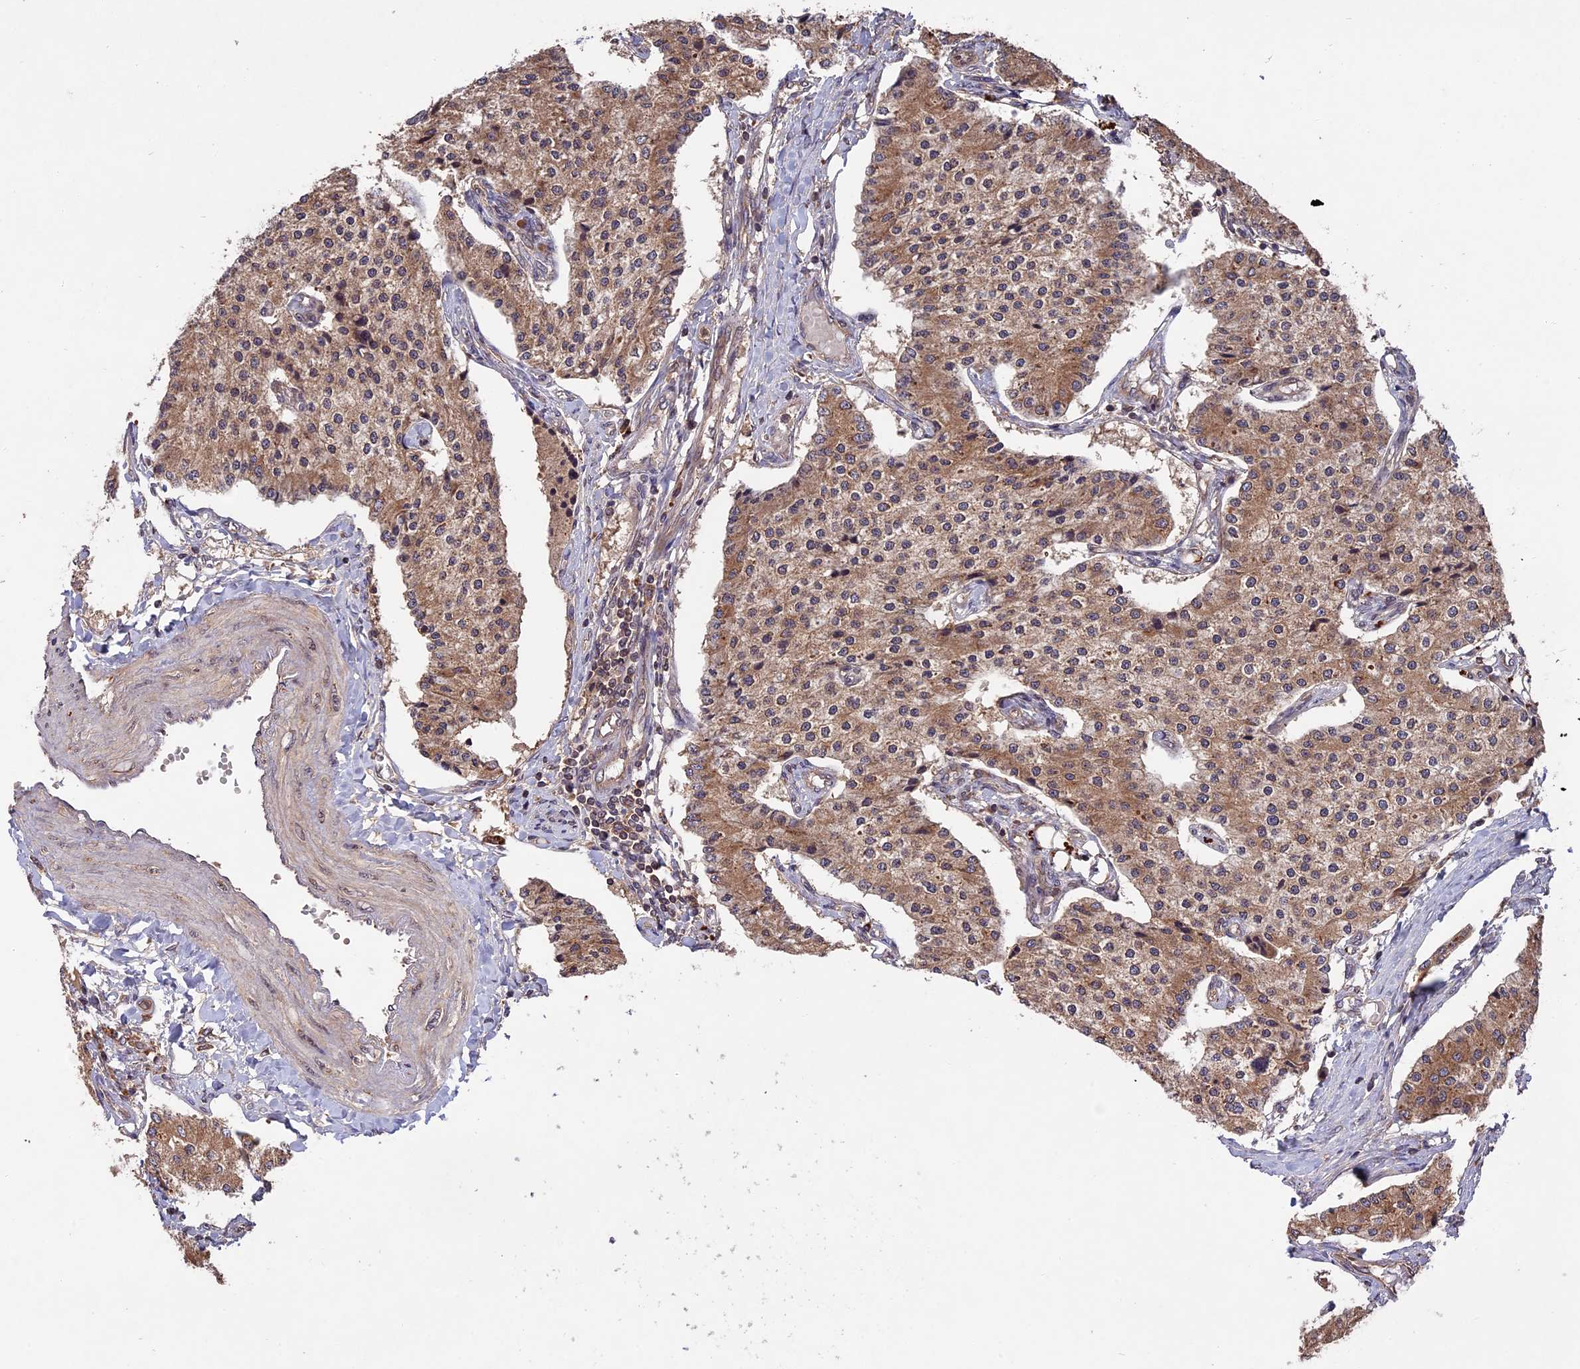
{"staining": {"intensity": "moderate", "quantity": ">75%", "location": "cytoplasmic/membranous"}, "tissue": "carcinoid", "cell_type": "Tumor cells", "image_type": "cancer", "snomed": [{"axis": "morphology", "description": "Carcinoid, malignant, NOS"}, {"axis": "topography", "description": "Colon"}], "caption": "A high-resolution image shows immunohistochemistry staining of carcinoid (malignant), which reveals moderate cytoplasmic/membranous expression in about >75% of tumor cells.", "gene": "CHAC1", "patient": {"sex": "female", "age": 52}}